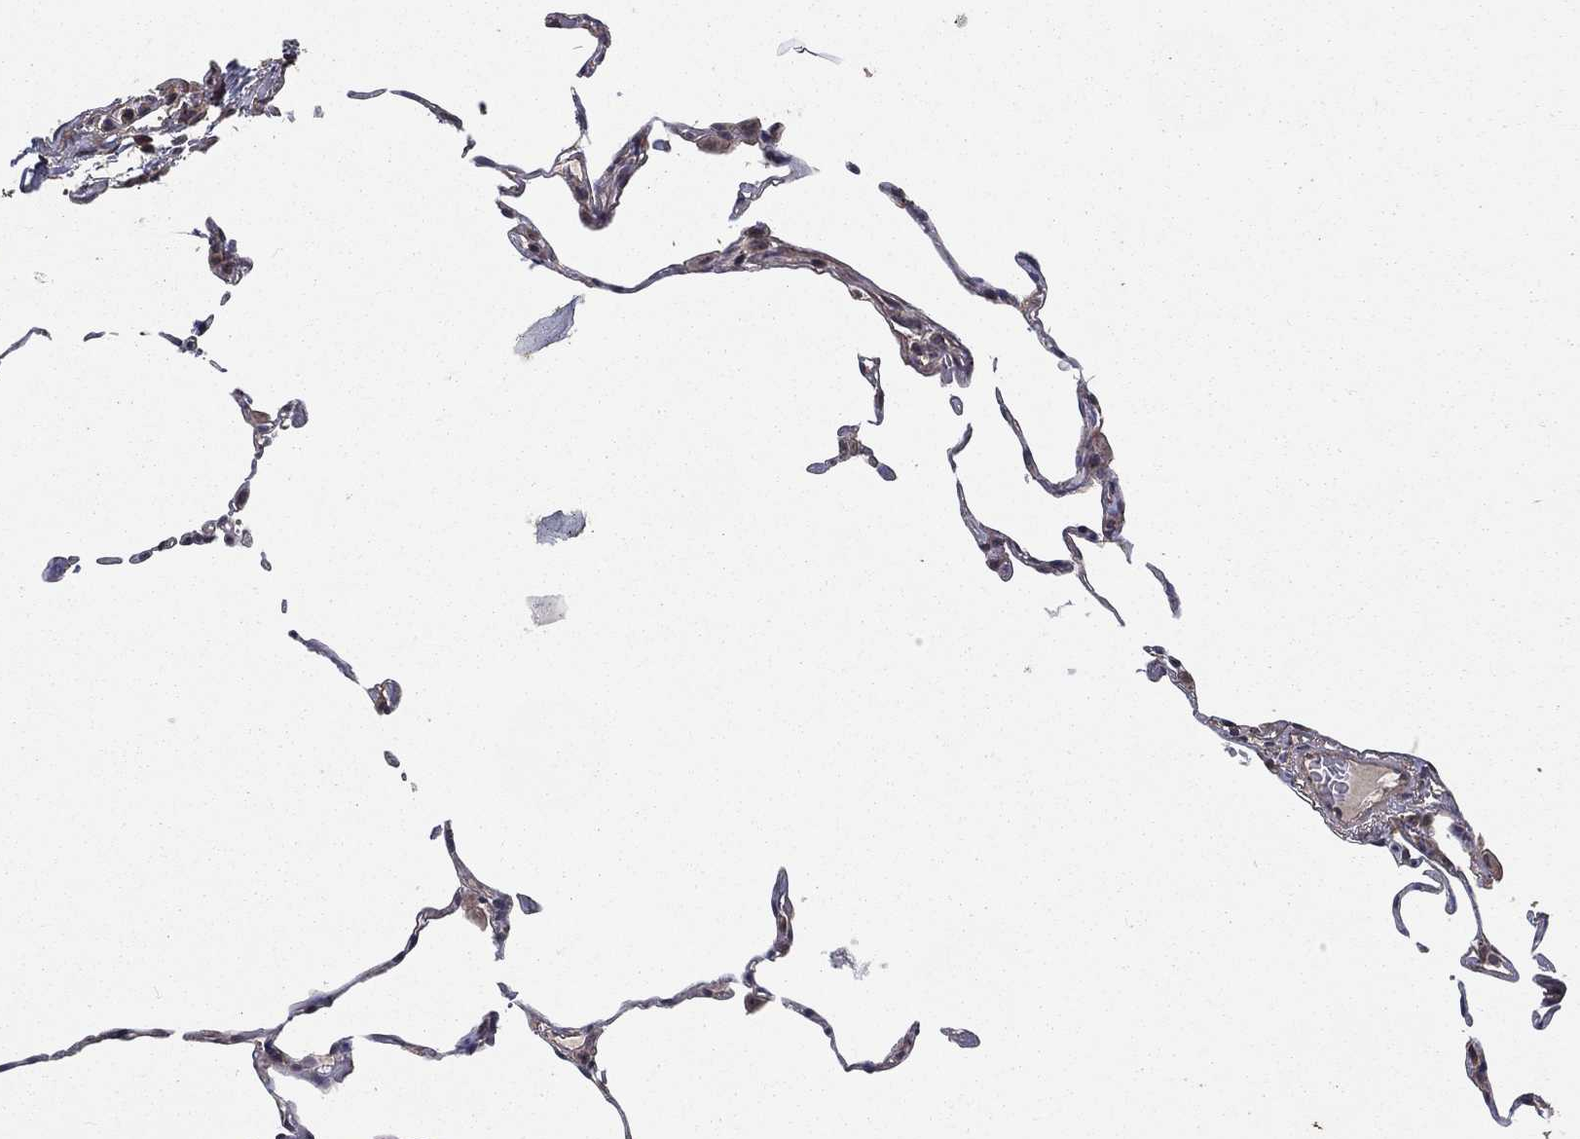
{"staining": {"intensity": "negative", "quantity": "none", "location": "none"}, "tissue": "lung", "cell_type": "Alveolar cells", "image_type": "normal", "snomed": [{"axis": "morphology", "description": "Normal tissue, NOS"}, {"axis": "topography", "description": "Lung"}], "caption": "Immunohistochemistry micrograph of normal lung stained for a protein (brown), which shows no expression in alveolar cells.", "gene": "PCNT", "patient": {"sex": "female", "age": 57}}